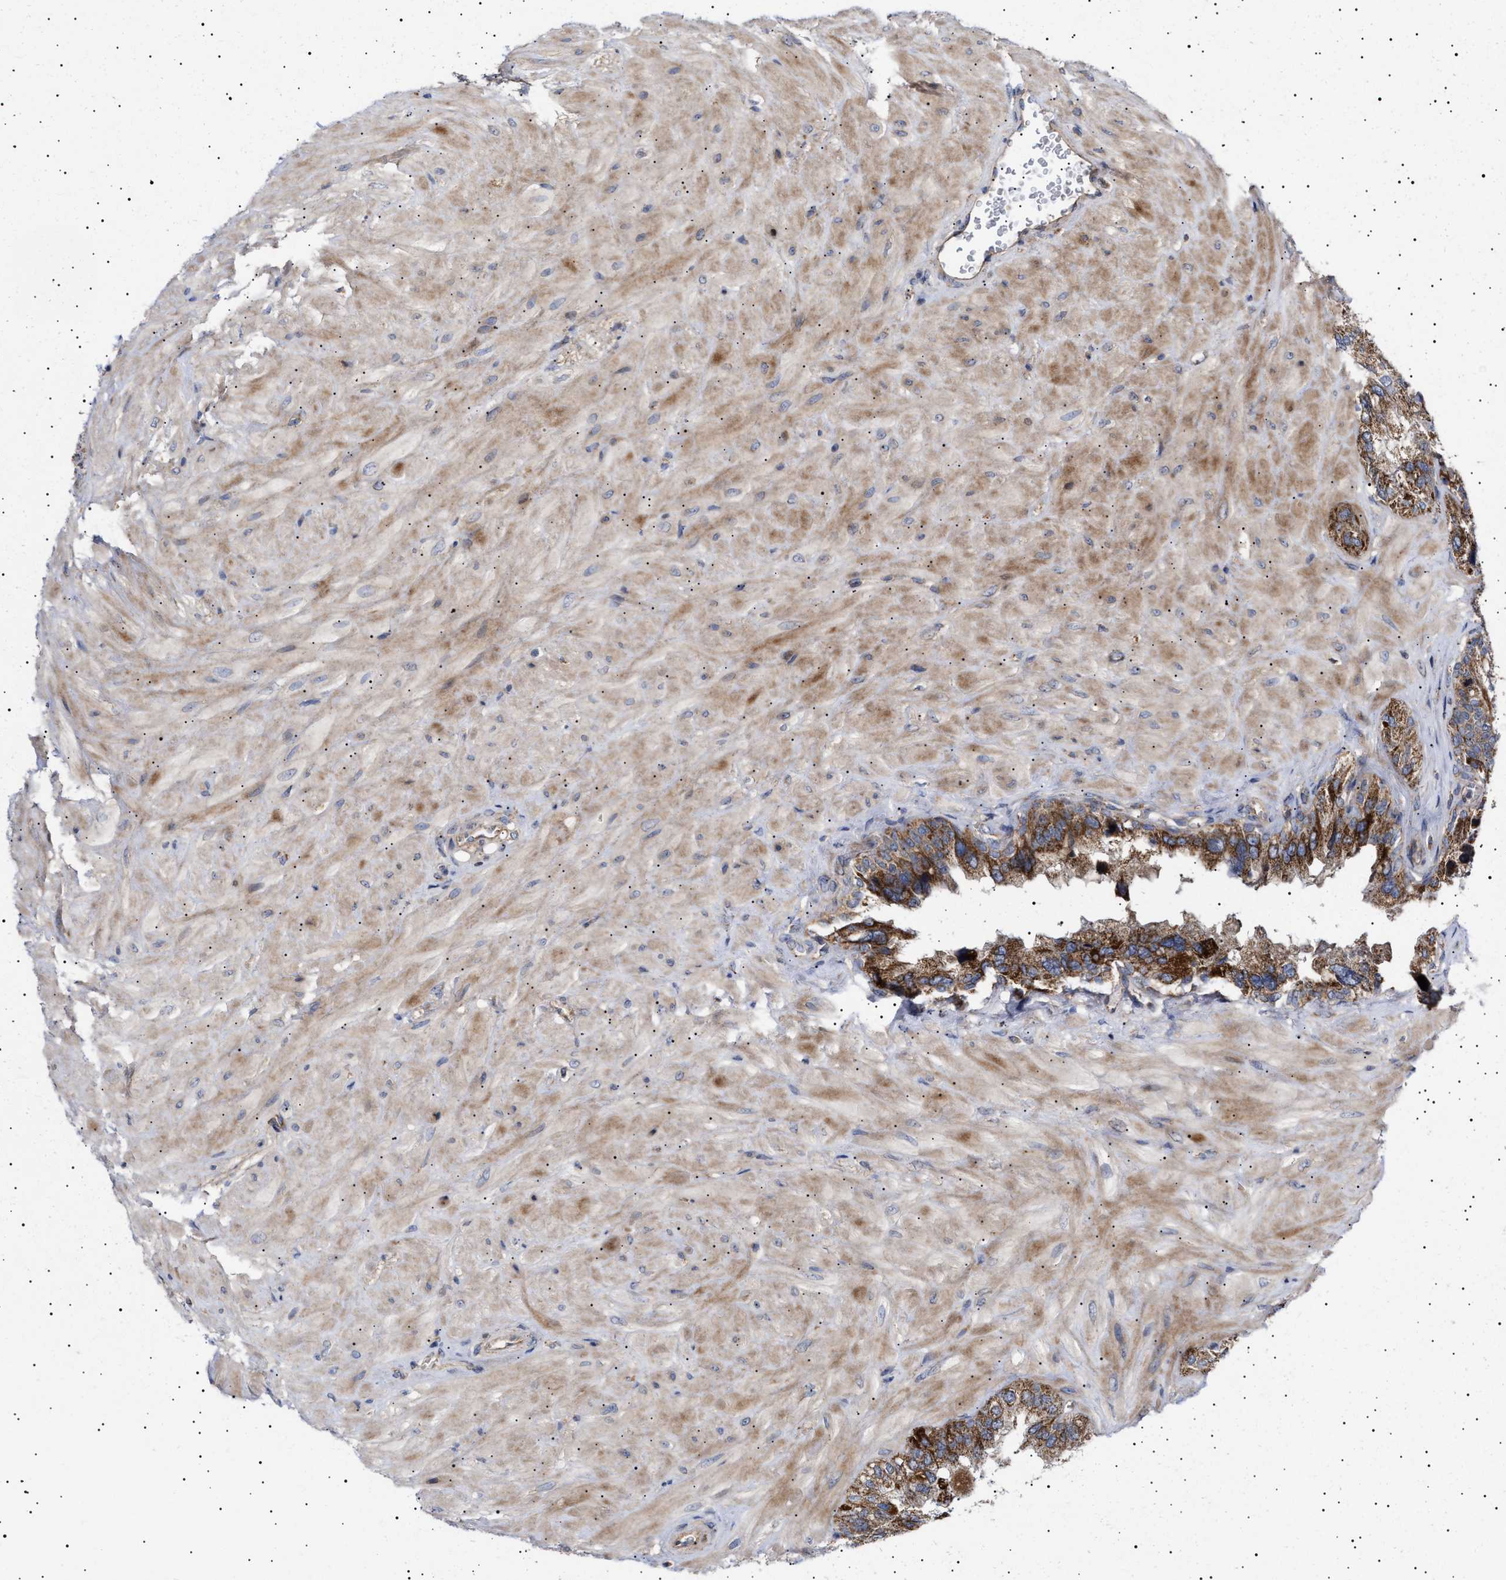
{"staining": {"intensity": "strong", "quantity": ">75%", "location": "cytoplasmic/membranous"}, "tissue": "seminal vesicle", "cell_type": "Glandular cells", "image_type": "normal", "snomed": [{"axis": "morphology", "description": "Normal tissue, NOS"}, {"axis": "topography", "description": "Prostate"}, {"axis": "topography", "description": "Seminal veicle"}], "caption": "IHC (DAB) staining of unremarkable human seminal vesicle demonstrates strong cytoplasmic/membranous protein positivity in about >75% of glandular cells. The staining is performed using DAB (3,3'-diaminobenzidine) brown chromogen to label protein expression. The nuclei are counter-stained blue using hematoxylin.", "gene": "MRPL10", "patient": {"sex": "male", "age": 51}}